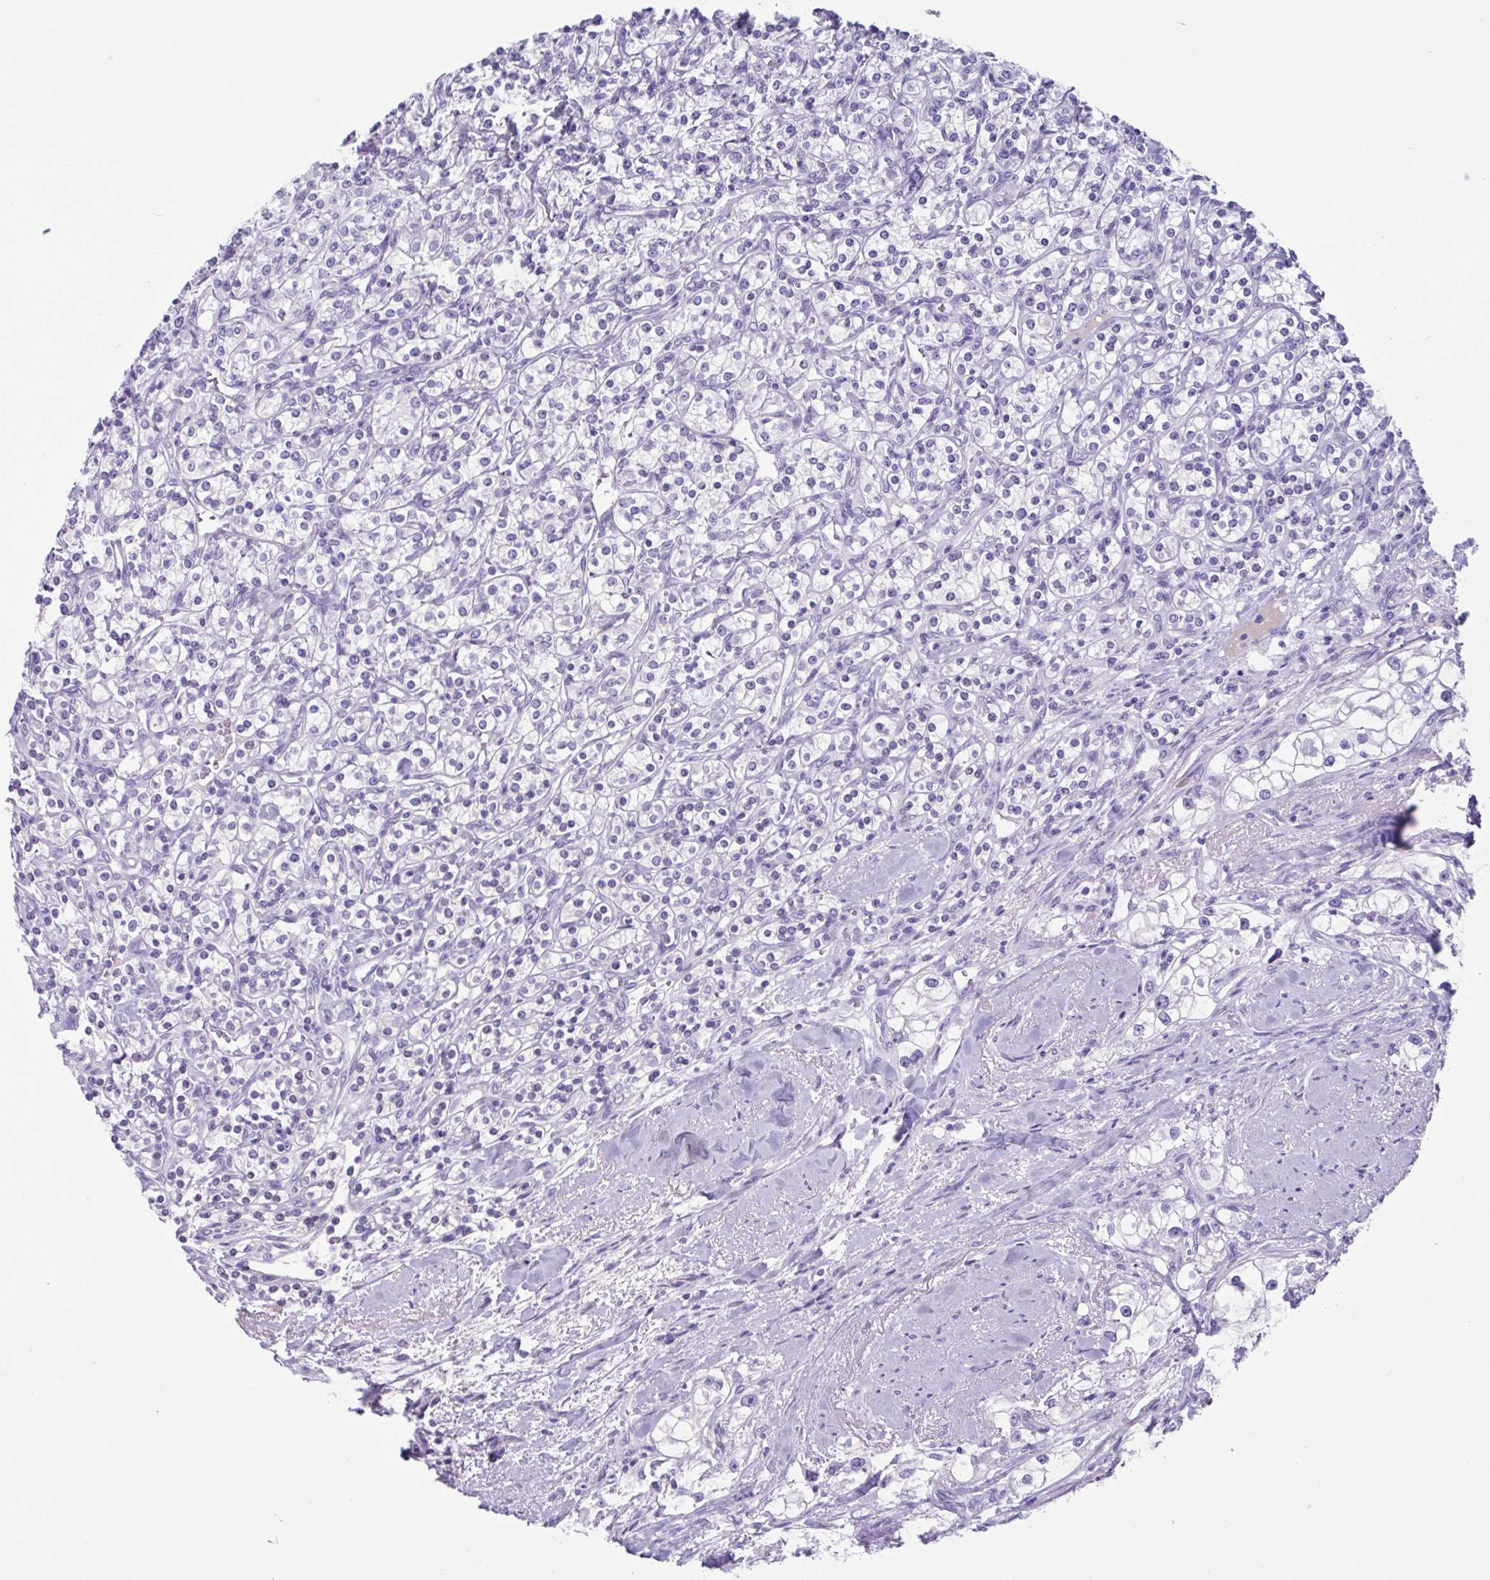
{"staining": {"intensity": "negative", "quantity": "none", "location": "none"}, "tissue": "renal cancer", "cell_type": "Tumor cells", "image_type": "cancer", "snomed": [{"axis": "morphology", "description": "Adenocarcinoma, NOS"}, {"axis": "topography", "description": "Kidney"}], "caption": "The image reveals no staining of tumor cells in renal cancer.", "gene": "USP35", "patient": {"sex": "male", "age": 77}}